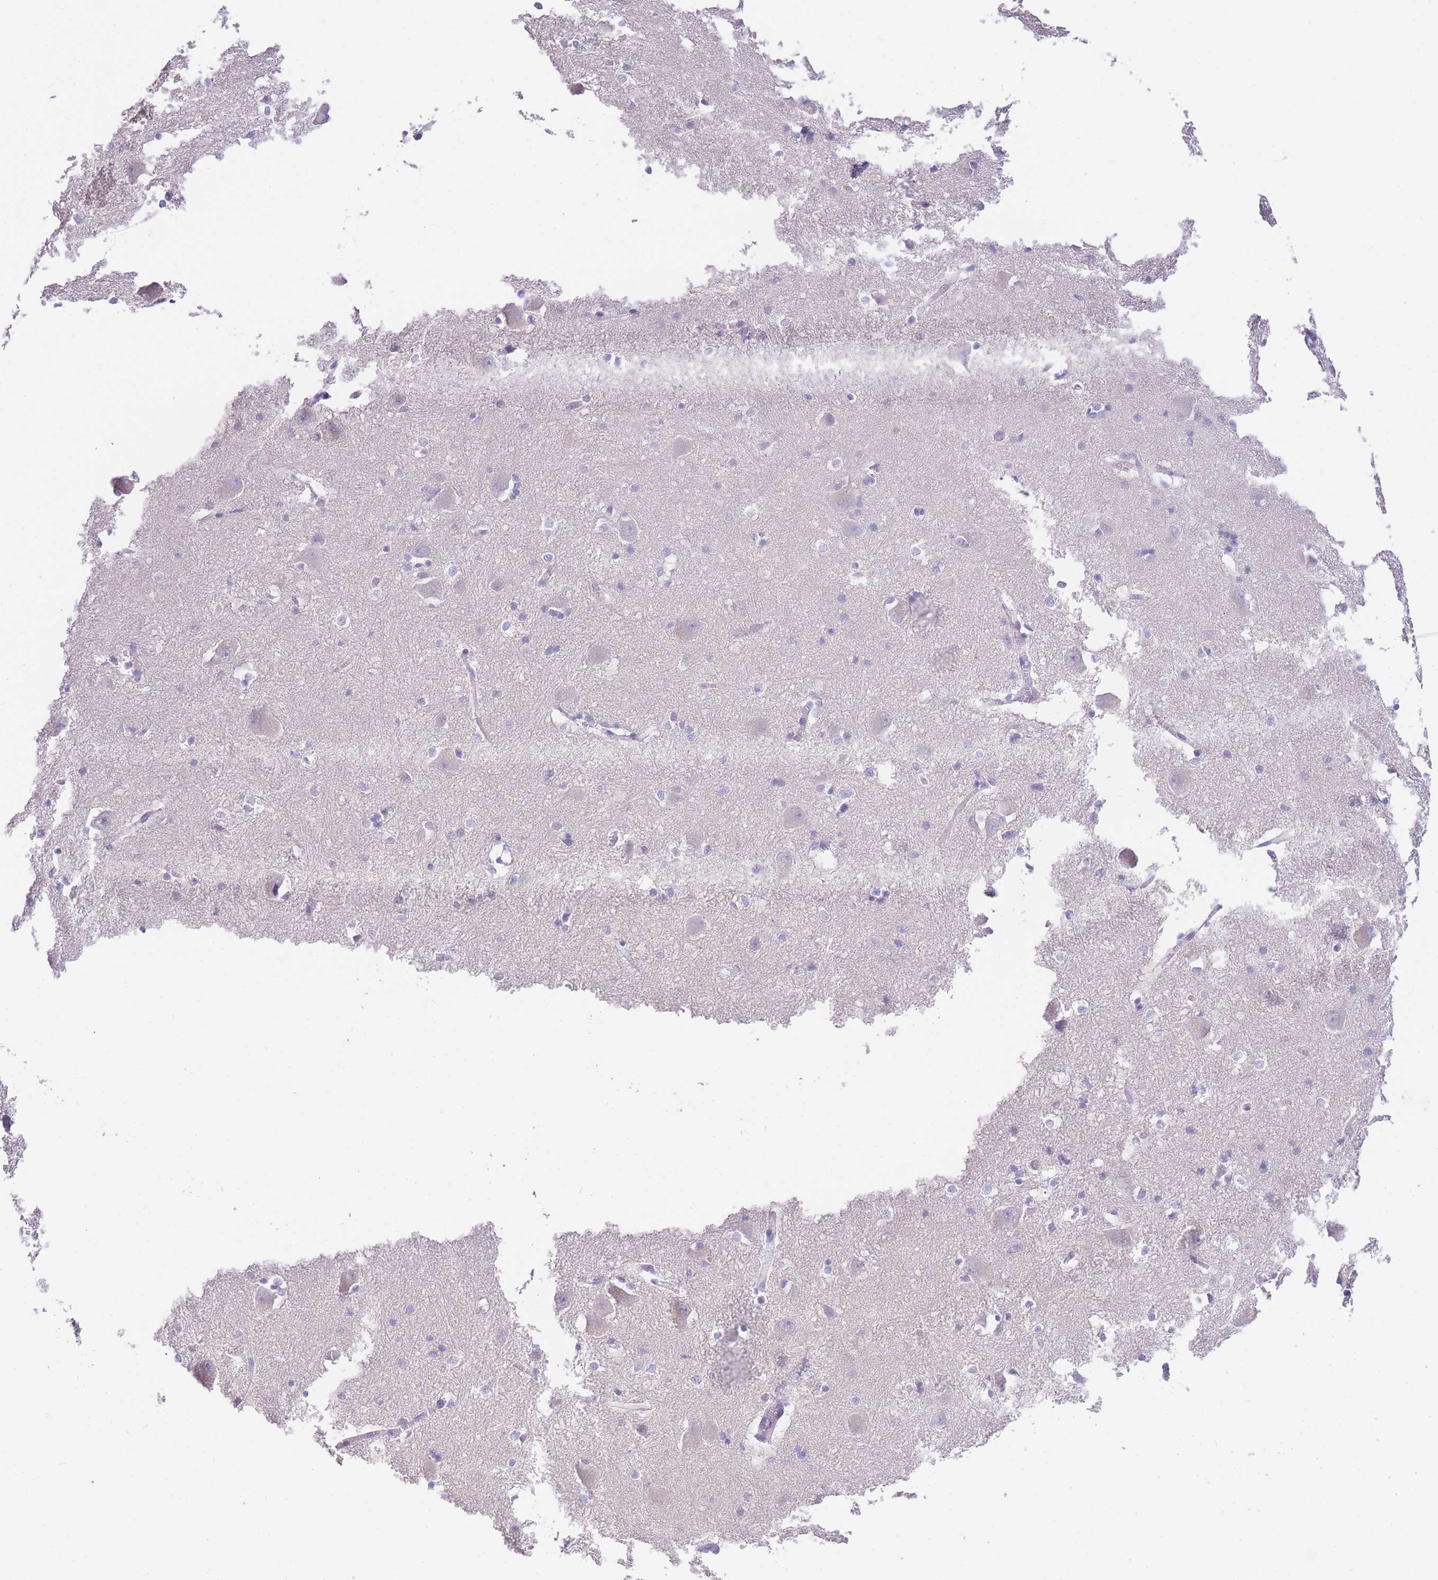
{"staining": {"intensity": "negative", "quantity": "none", "location": "none"}, "tissue": "caudate", "cell_type": "Glial cells", "image_type": "normal", "snomed": [{"axis": "morphology", "description": "Normal tissue, NOS"}, {"axis": "topography", "description": "Lateral ventricle wall"}], "caption": "DAB (3,3'-diaminobenzidine) immunohistochemical staining of unremarkable human caudate reveals no significant positivity in glial cells. Nuclei are stained in blue.", "gene": "SLC35F2", "patient": {"sex": "male", "age": 37}}